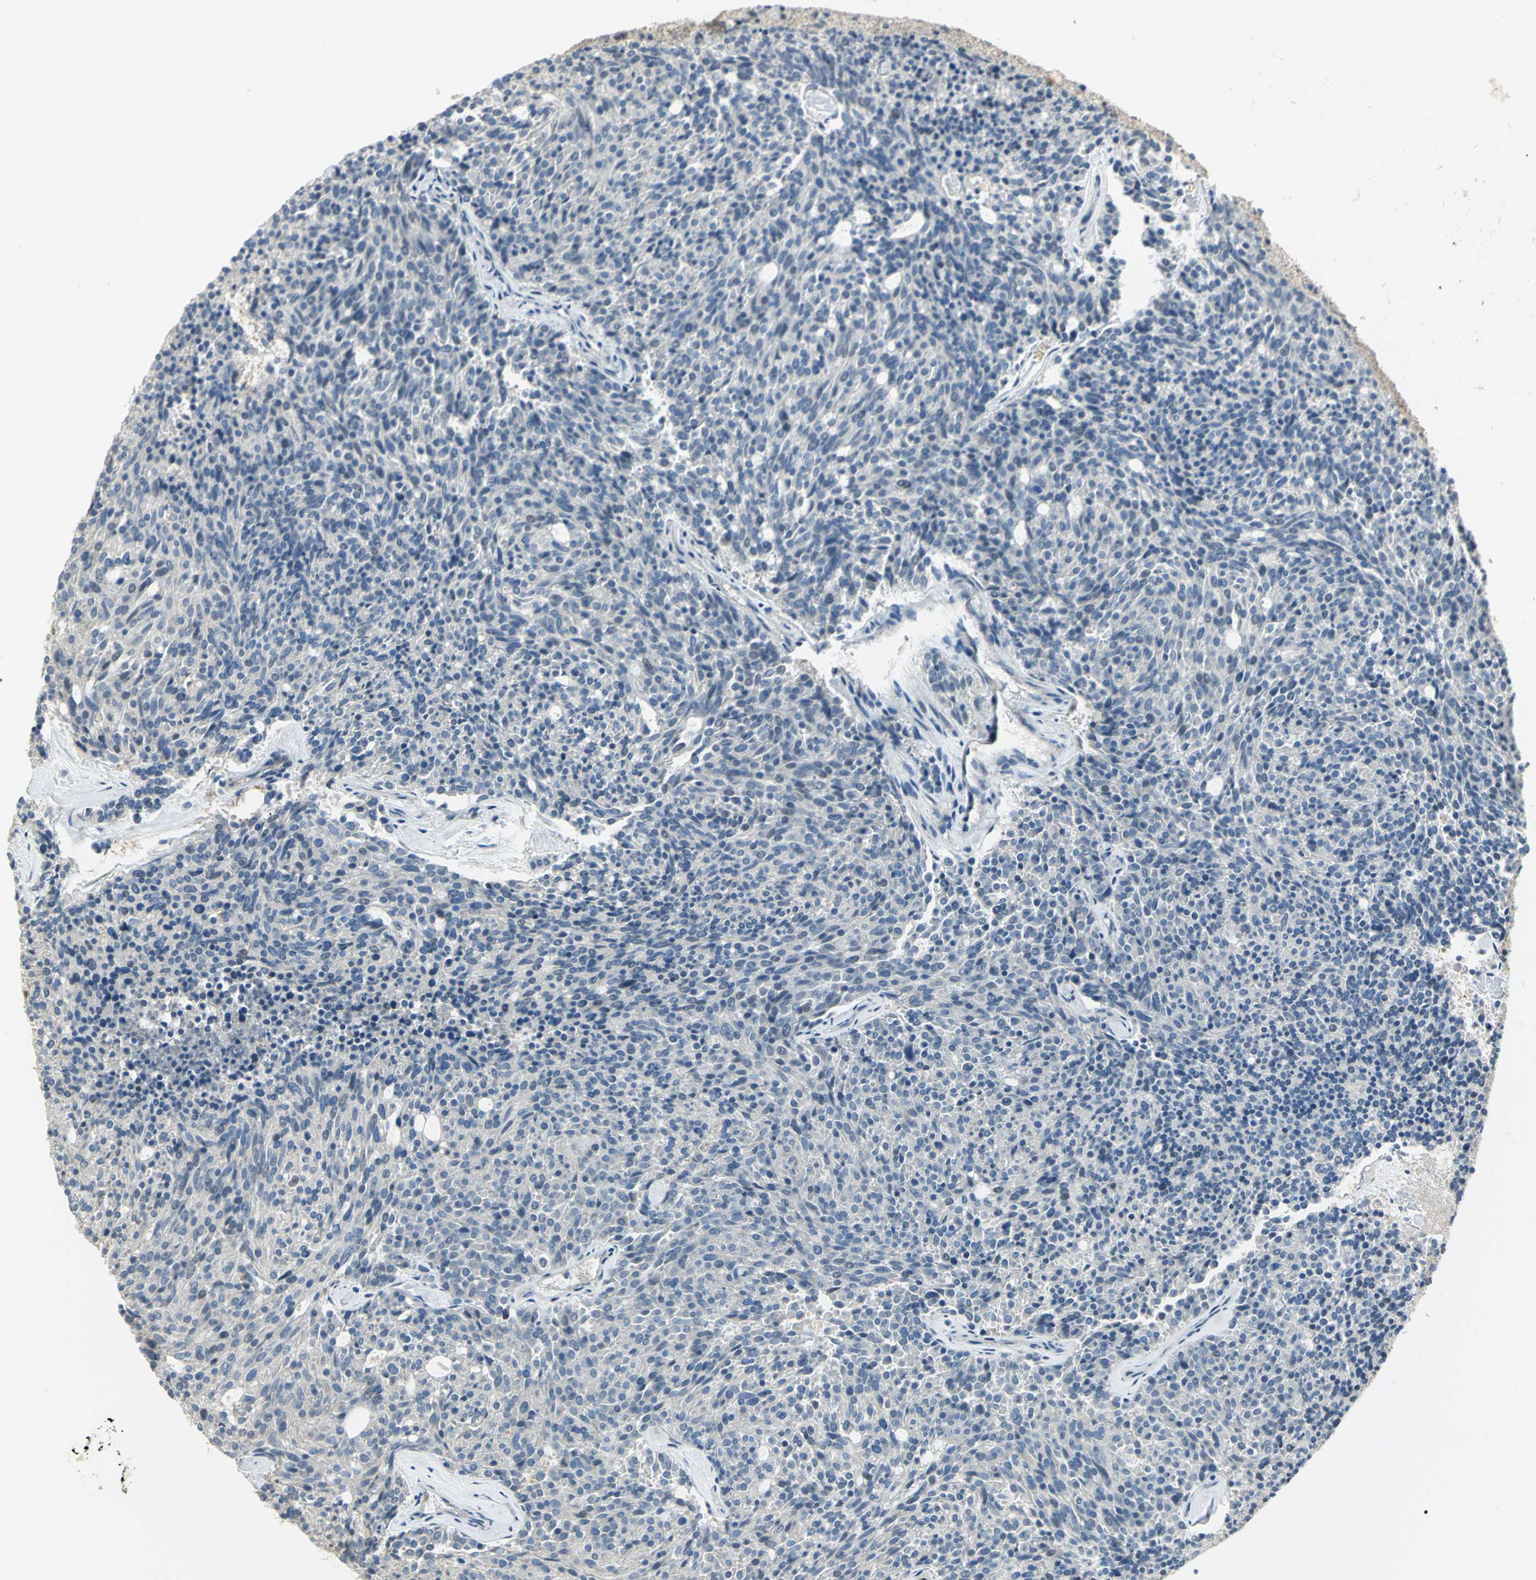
{"staining": {"intensity": "negative", "quantity": "none", "location": "none"}, "tissue": "carcinoid", "cell_type": "Tumor cells", "image_type": "cancer", "snomed": [{"axis": "morphology", "description": "Carcinoid, malignant, NOS"}, {"axis": "topography", "description": "Pancreas"}], "caption": "Human carcinoid stained for a protein using immunohistochemistry (IHC) exhibits no expression in tumor cells.", "gene": "PROC", "patient": {"sex": "female", "age": 54}}